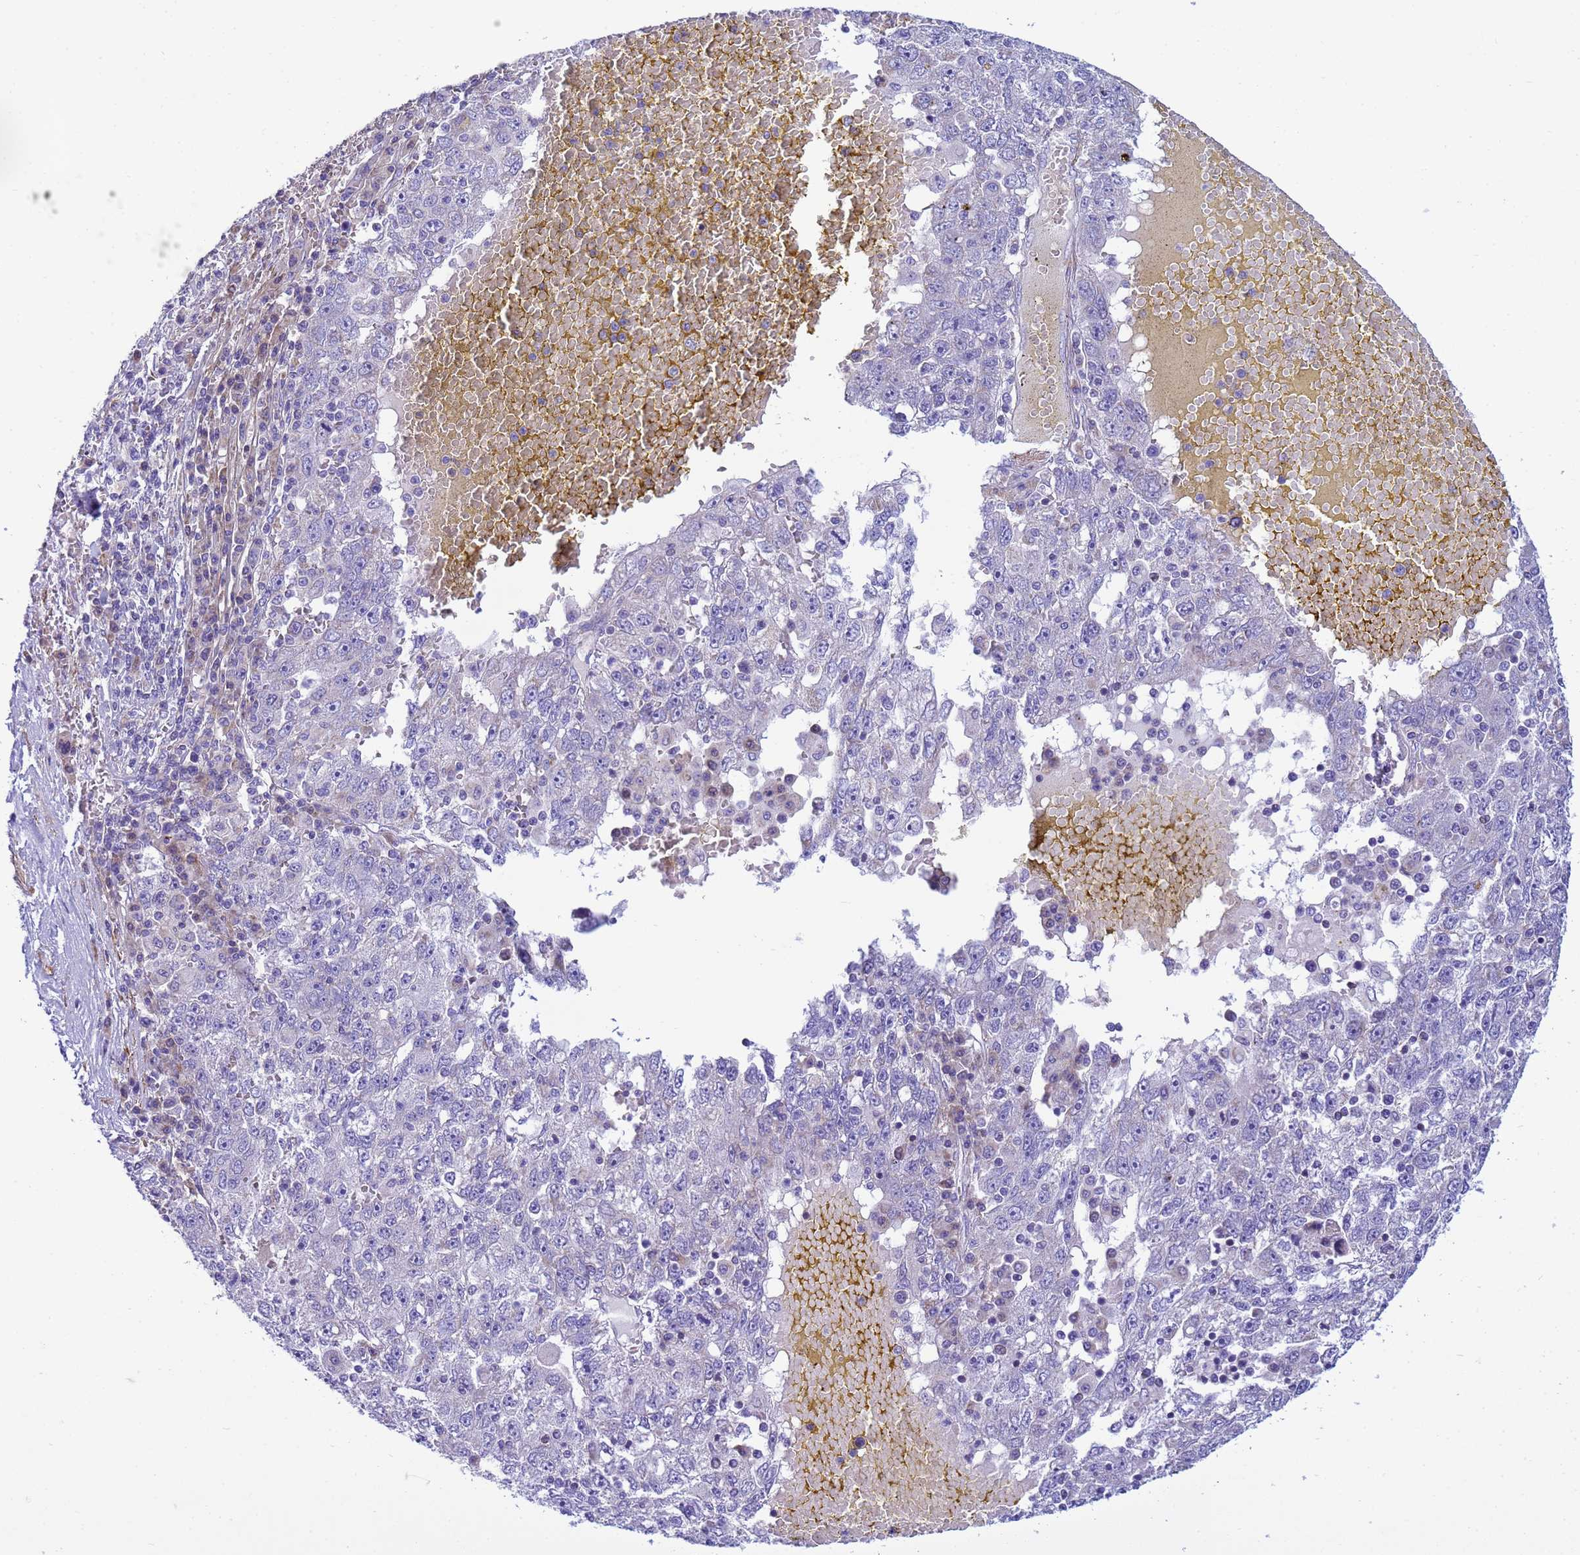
{"staining": {"intensity": "negative", "quantity": "none", "location": "none"}, "tissue": "liver cancer", "cell_type": "Tumor cells", "image_type": "cancer", "snomed": [{"axis": "morphology", "description": "Carcinoma, Hepatocellular, NOS"}, {"axis": "topography", "description": "Liver"}], "caption": "Micrograph shows no protein expression in tumor cells of liver hepatocellular carcinoma tissue.", "gene": "P2RX7", "patient": {"sex": "male", "age": 49}}